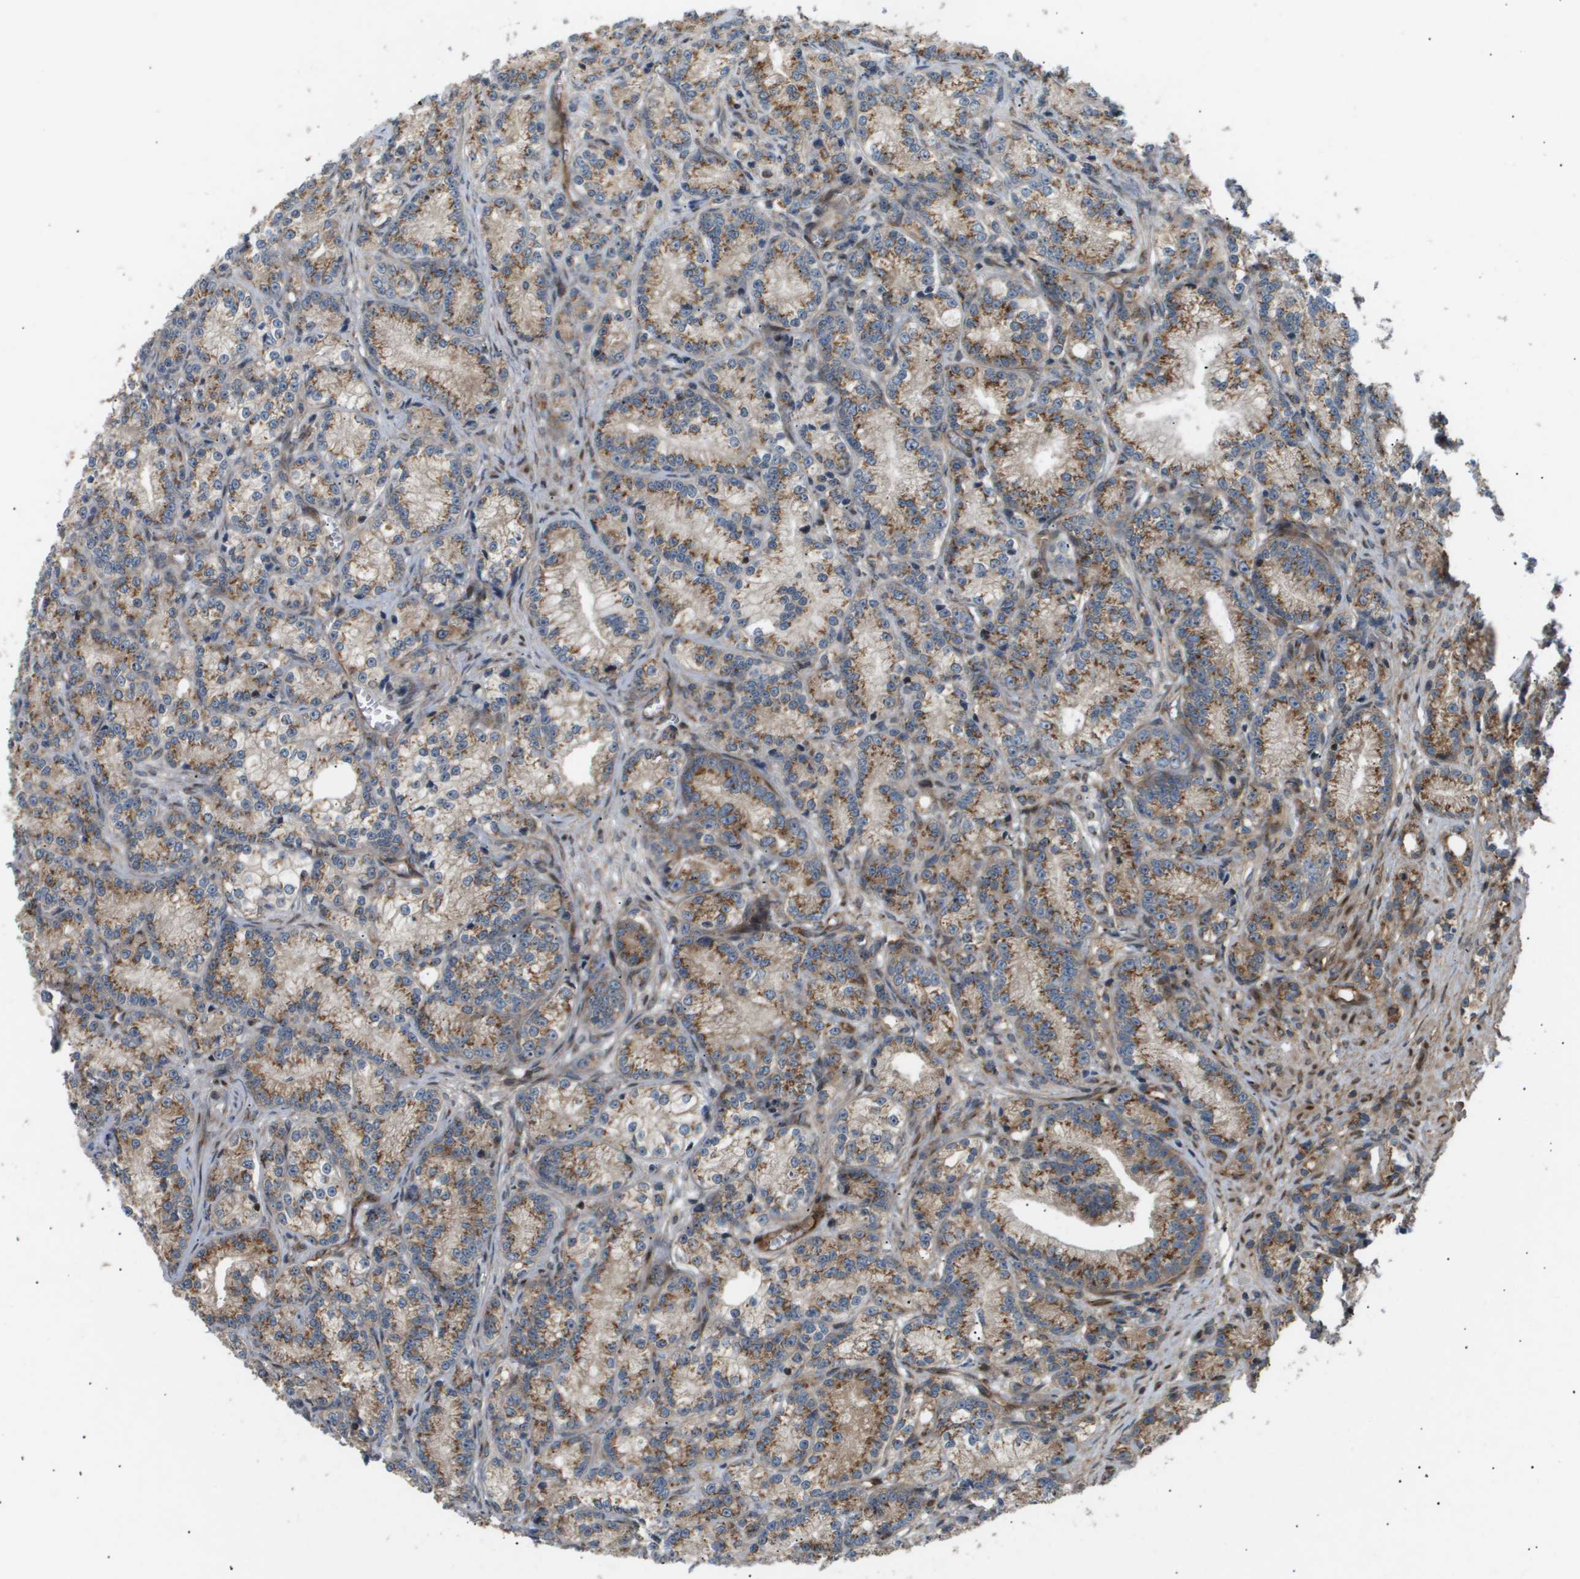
{"staining": {"intensity": "moderate", "quantity": ">75%", "location": "cytoplasmic/membranous"}, "tissue": "prostate cancer", "cell_type": "Tumor cells", "image_type": "cancer", "snomed": [{"axis": "morphology", "description": "Adenocarcinoma, Low grade"}, {"axis": "topography", "description": "Prostate"}], "caption": "The micrograph reveals staining of prostate low-grade adenocarcinoma, revealing moderate cytoplasmic/membranous protein positivity (brown color) within tumor cells.", "gene": "LYSMD3", "patient": {"sex": "male", "age": 89}}